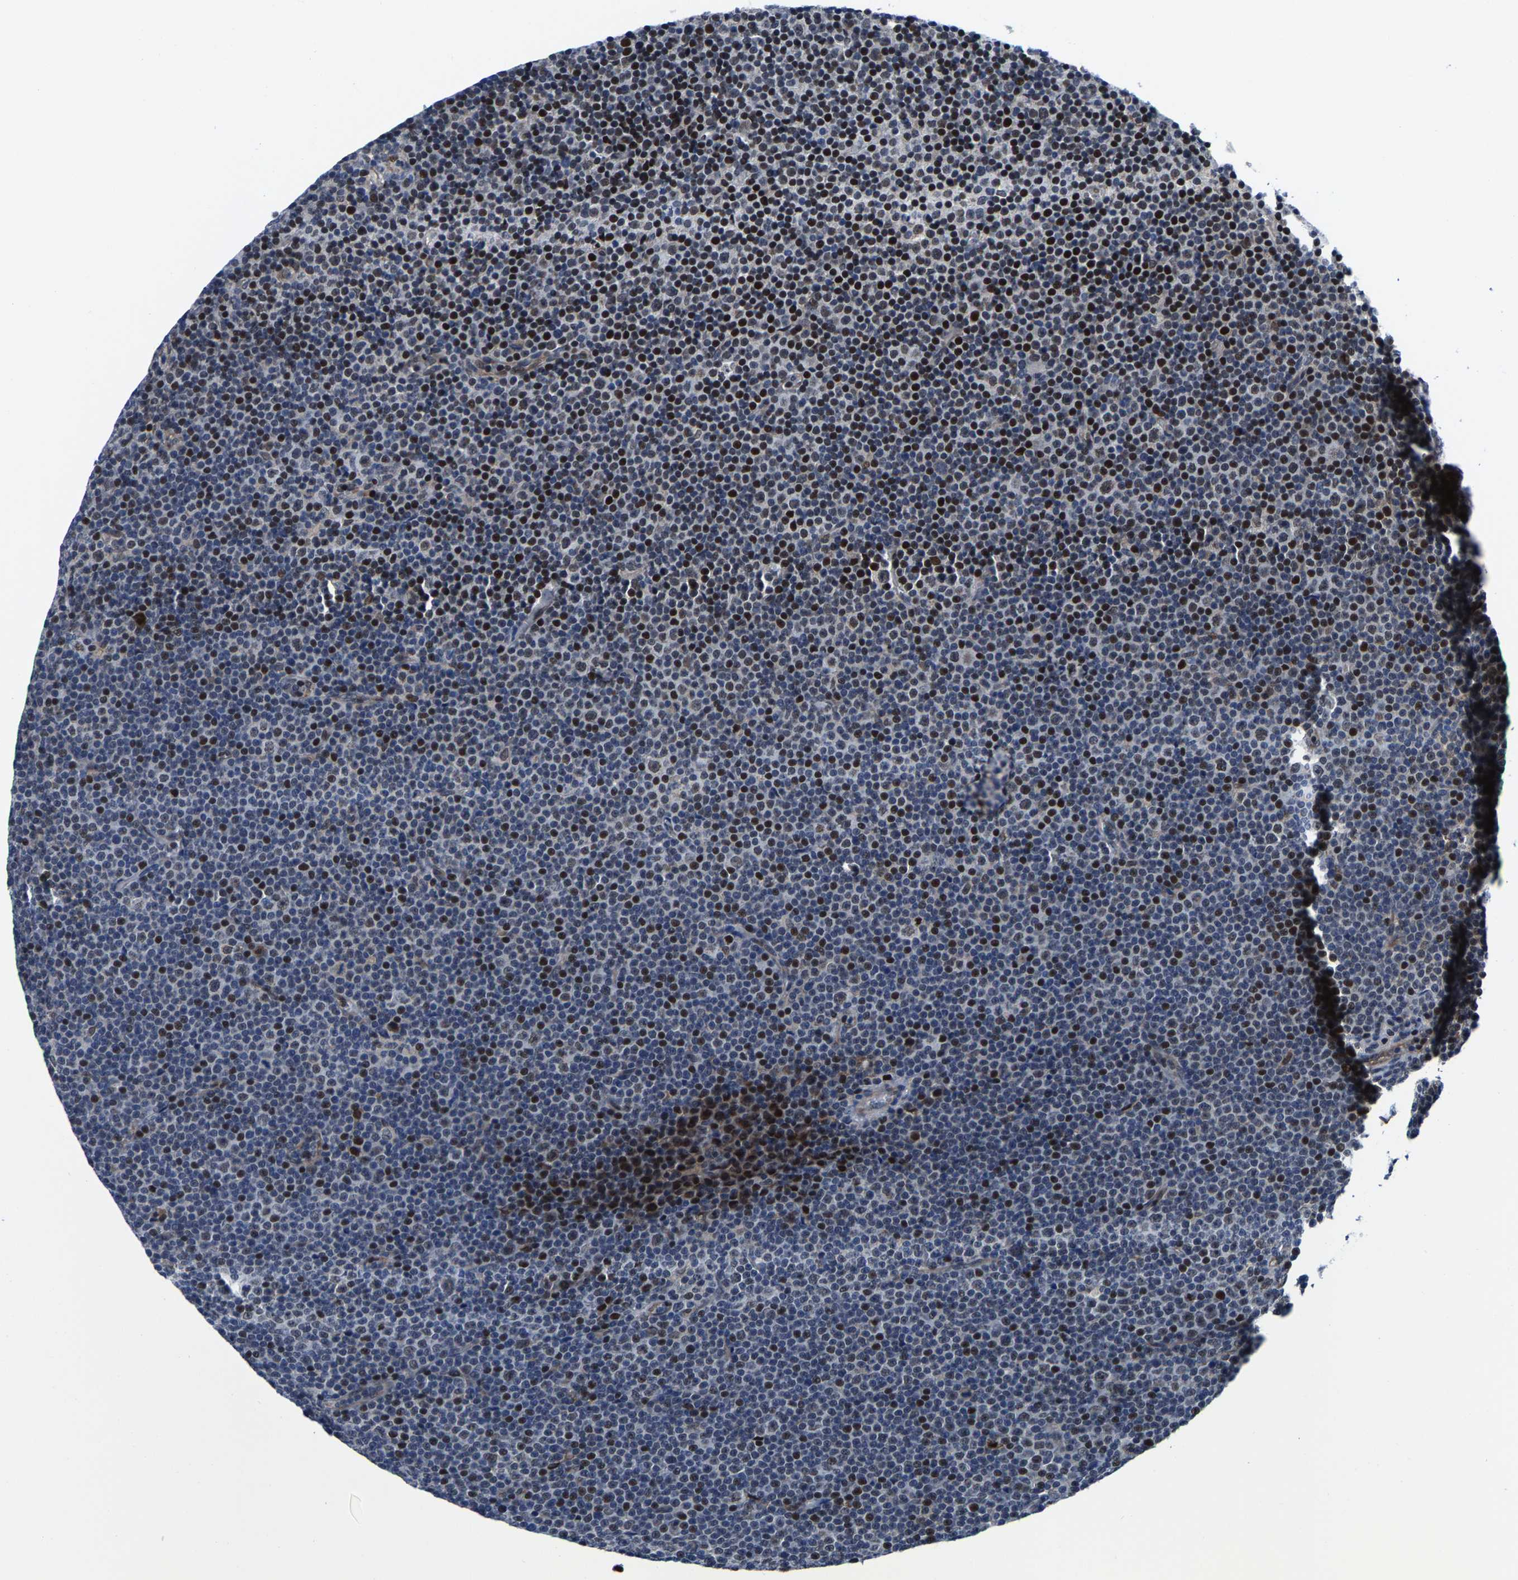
{"staining": {"intensity": "weak", "quantity": "25%-75%", "location": "nuclear"}, "tissue": "lymphoma", "cell_type": "Tumor cells", "image_type": "cancer", "snomed": [{"axis": "morphology", "description": "Malignant lymphoma, non-Hodgkin's type, Low grade"}, {"axis": "topography", "description": "Lymph node"}], "caption": "Brown immunohistochemical staining in human lymphoma demonstrates weak nuclear positivity in approximately 25%-75% of tumor cells.", "gene": "GTPBP10", "patient": {"sex": "female", "age": 67}}